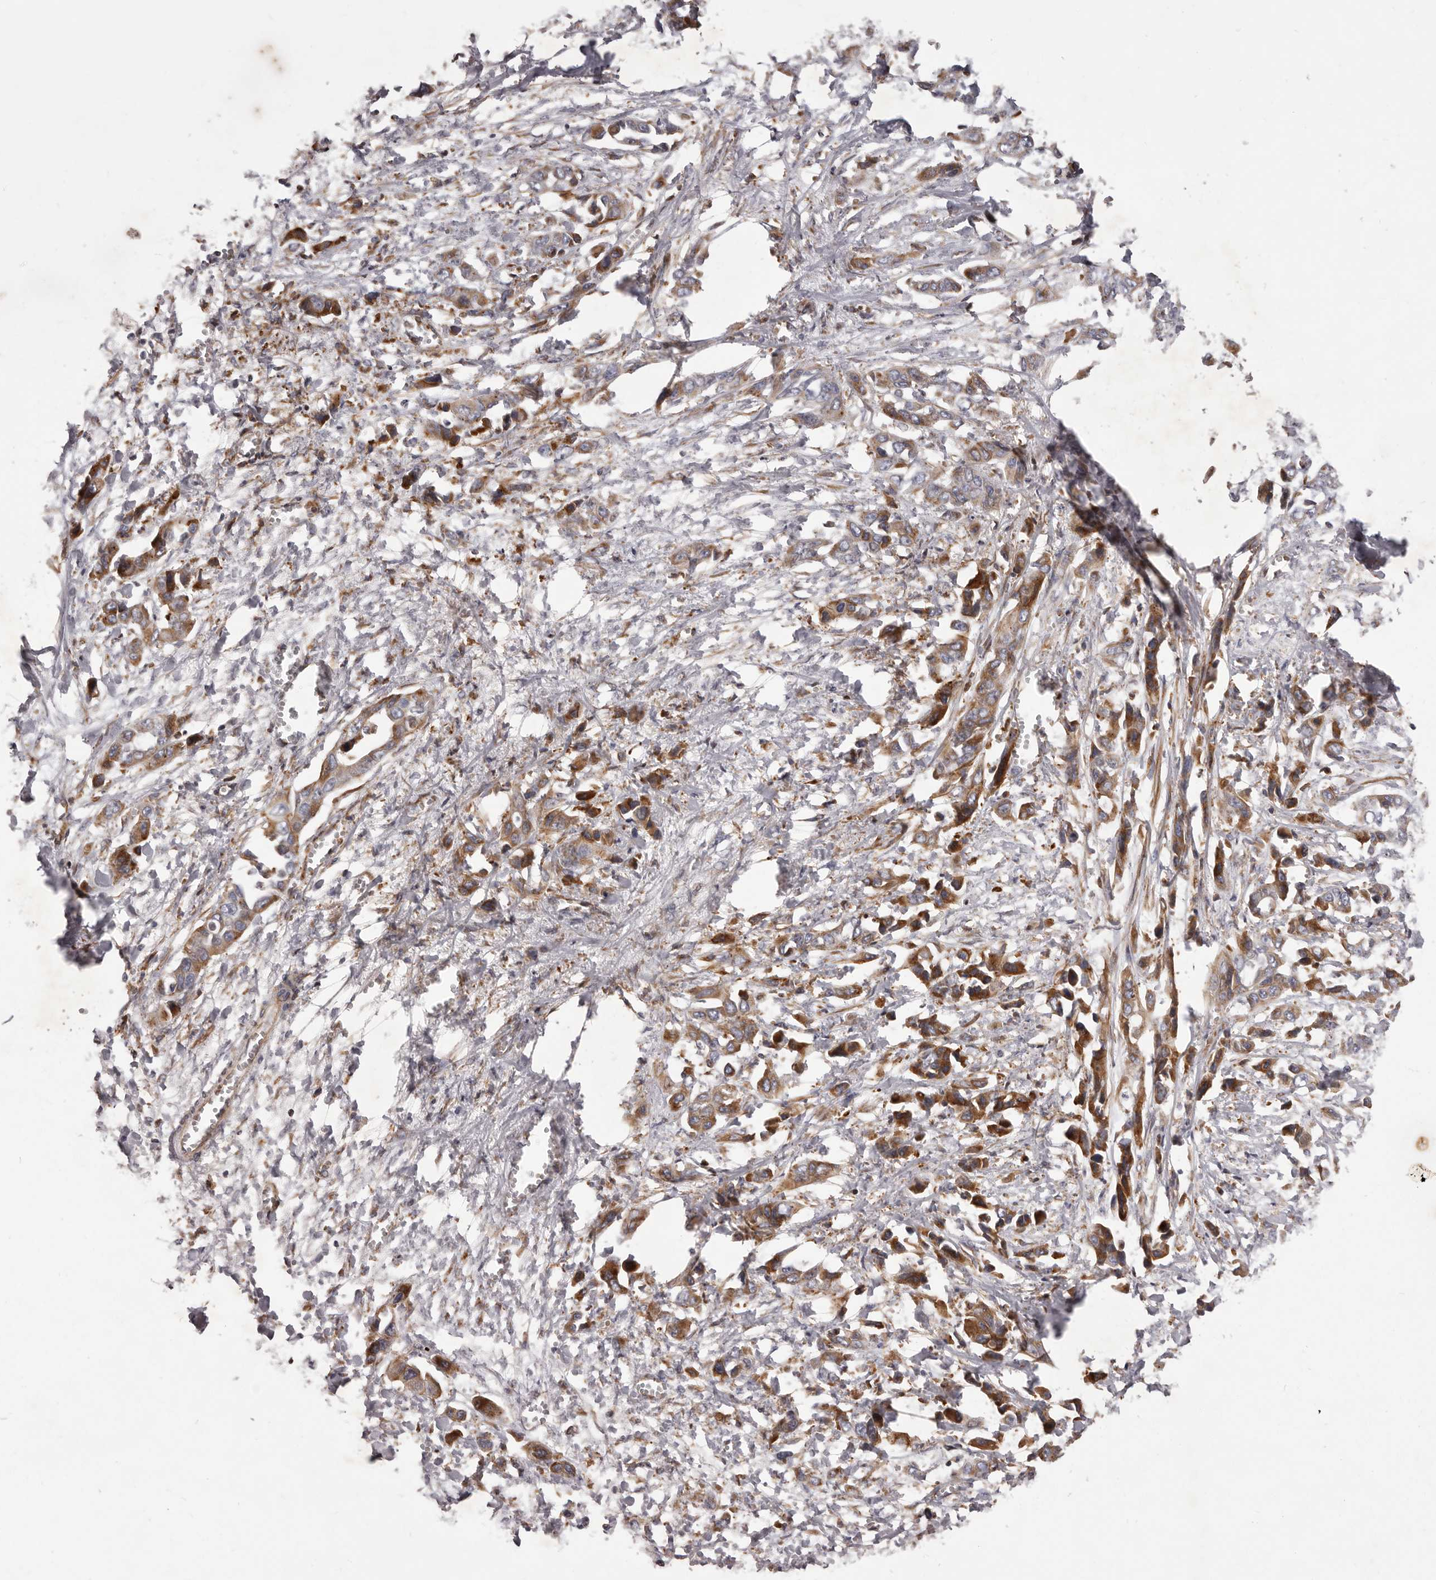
{"staining": {"intensity": "moderate", "quantity": ">75%", "location": "cytoplasmic/membranous"}, "tissue": "liver cancer", "cell_type": "Tumor cells", "image_type": "cancer", "snomed": [{"axis": "morphology", "description": "Cholangiocarcinoma"}, {"axis": "topography", "description": "Liver"}], "caption": "Protein staining of liver cancer (cholangiocarcinoma) tissue exhibits moderate cytoplasmic/membranous staining in approximately >75% of tumor cells. (DAB (3,3'-diaminobenzidine) = brown stain, brightfield microscopy at high magnification).", "gene": "ALPK1", "patient": {"sex": "female", "age": 52}}